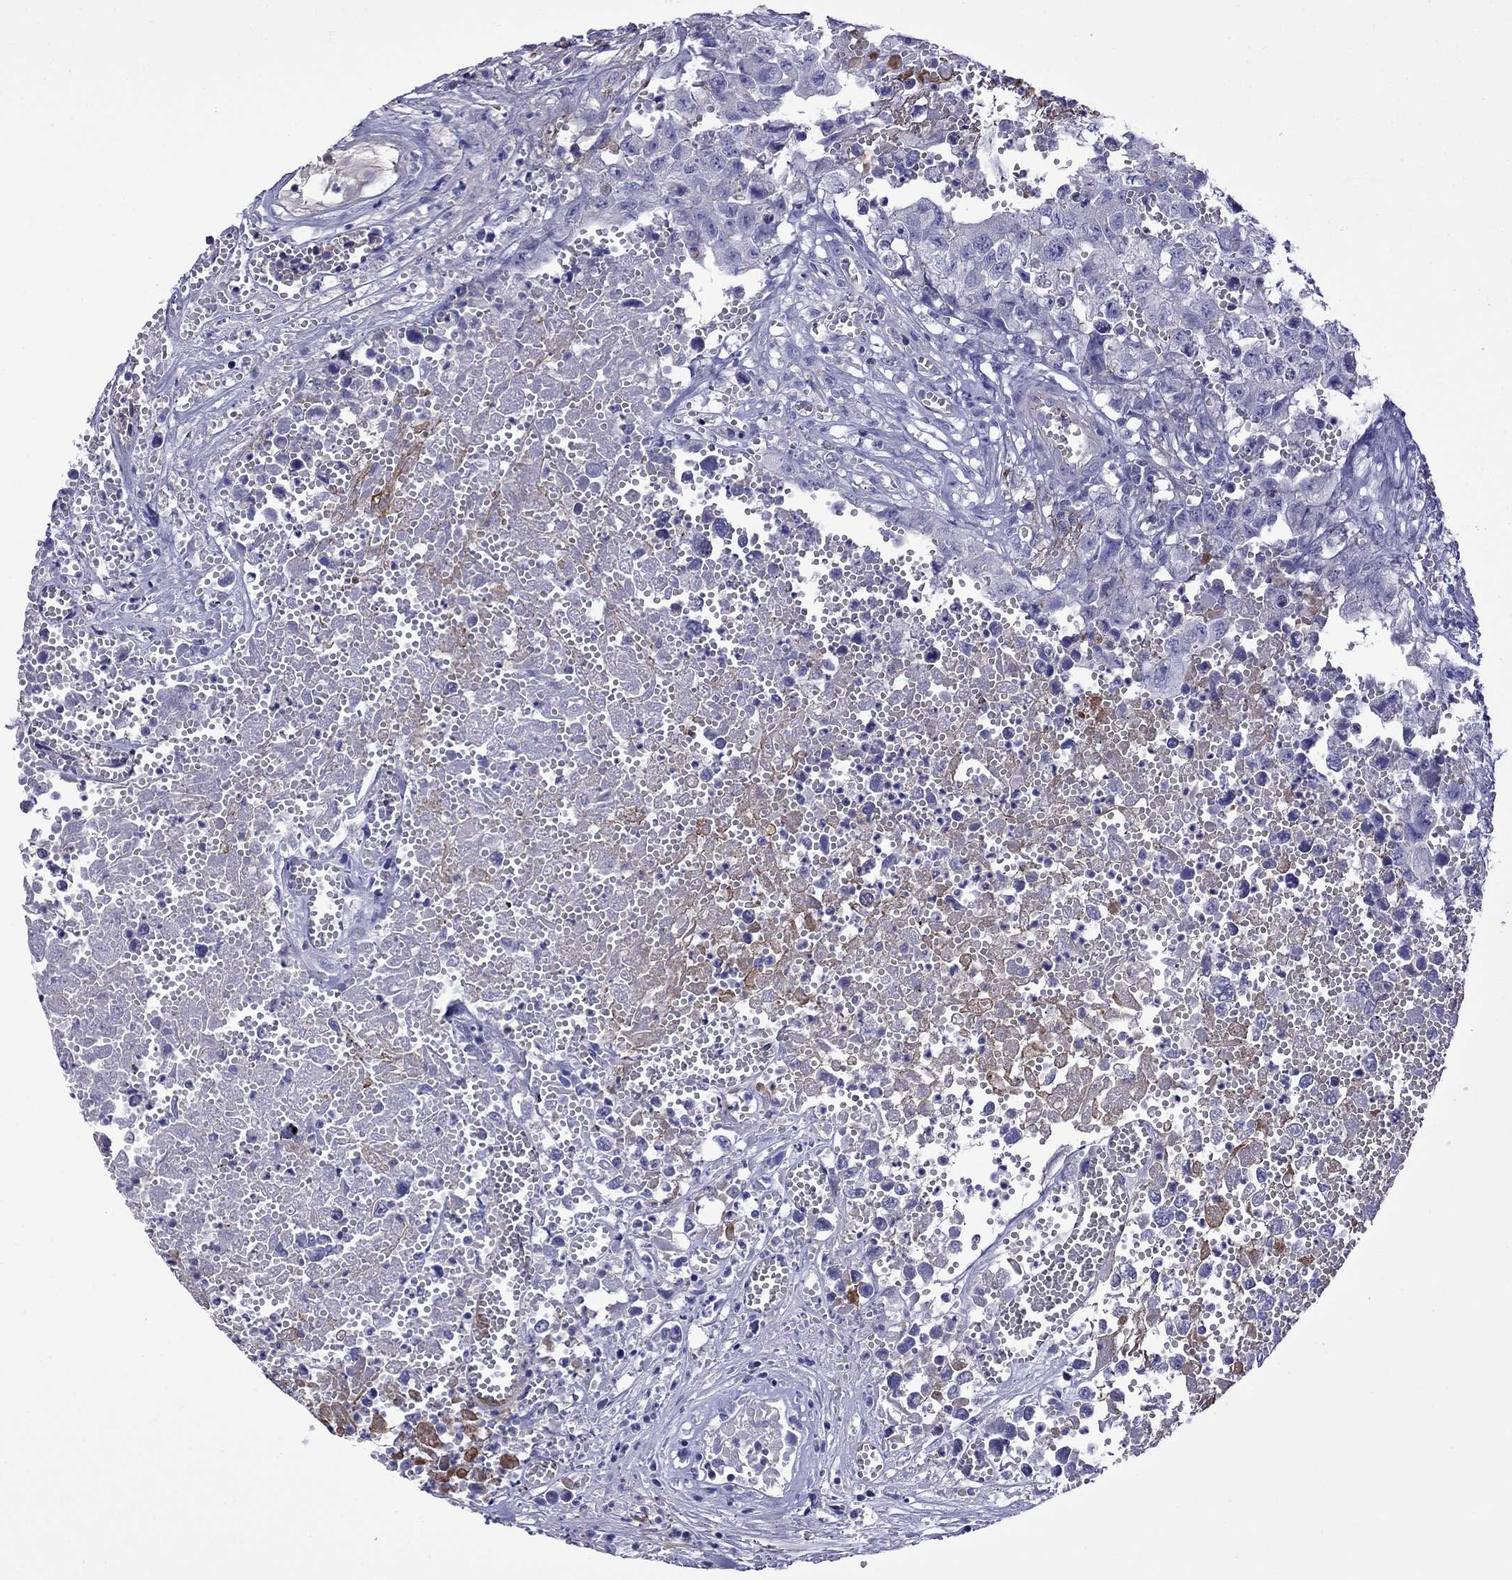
{"staining": {"intensity": "negative", "quantity": "none", "location": "none"}, "tissue": "testis cancer", "cell_type": "Tumor cells", "image_type": "cancer", "snomed": [{"axis": "morphology", "description": "Seminoma, NOS"}, {"axis": "morphology", "description": "Carcinoma, Embryonal, NOS"}, {"axis": "topography", "description": "Testis"}], "caption": "Seminoma (testis) was stained to show a protein in brown. There is no significant positivity in tumor cells.", "gene": "STAR", "patient": {"sex": "male", "age": 22}}